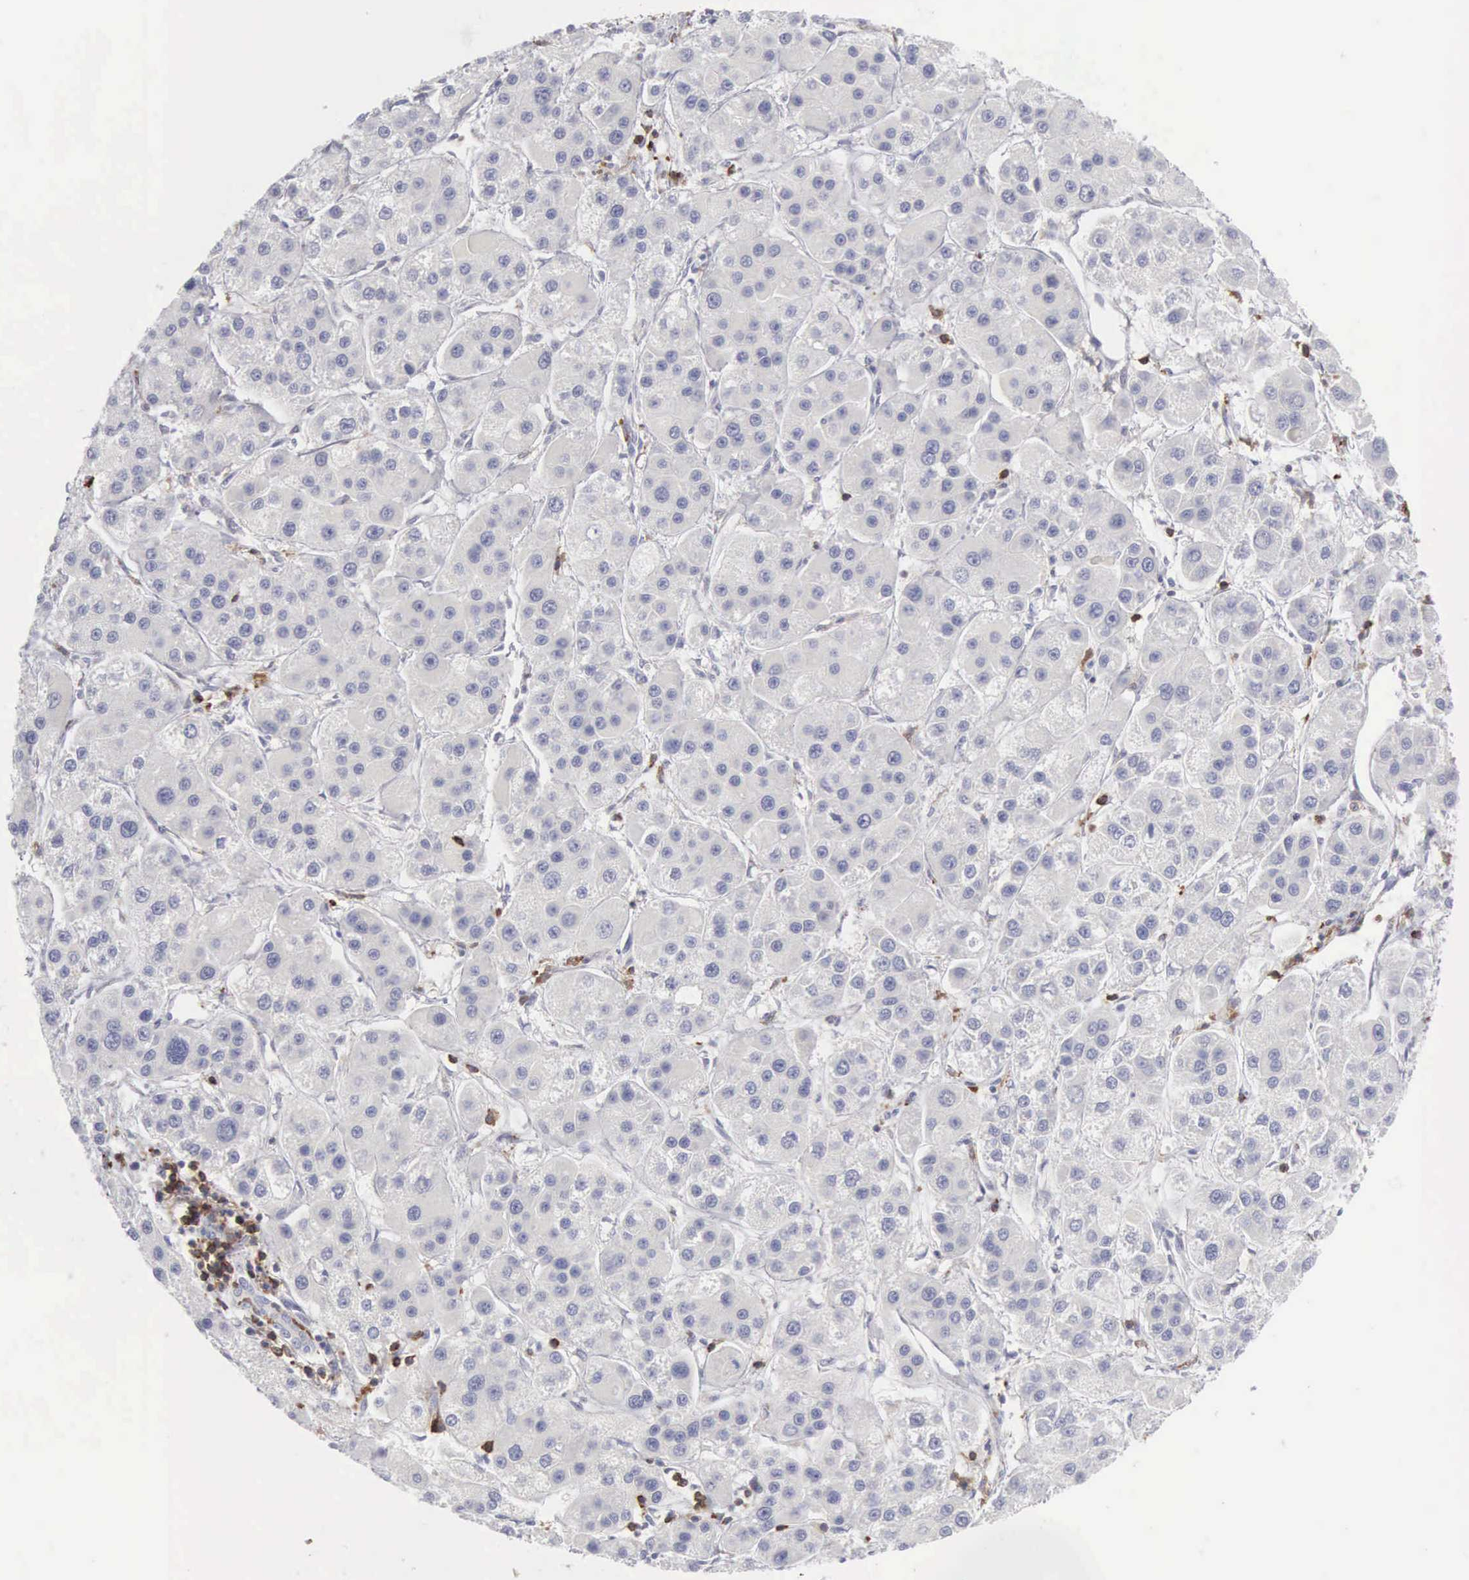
{"staining": {"intensity": "negative", "quantity": "none", "location": "none"}, "tissue": "liver cancer", "cell_type": "Tumor cells", "image_type": "cancer", "snomed": [{"axis": "morphology", "description": "Carcinoma, Hepatocellular, NOS"}, {"axis": "topography", "description": "Liver"}], "caption": "Liver cancer (hepatocellular carcinoma) was stained to show a protein in brown. There is no significant staining in tumor cells.", "gene": "SH3BP1", "patient": {"sex": "female", "age": 85}}